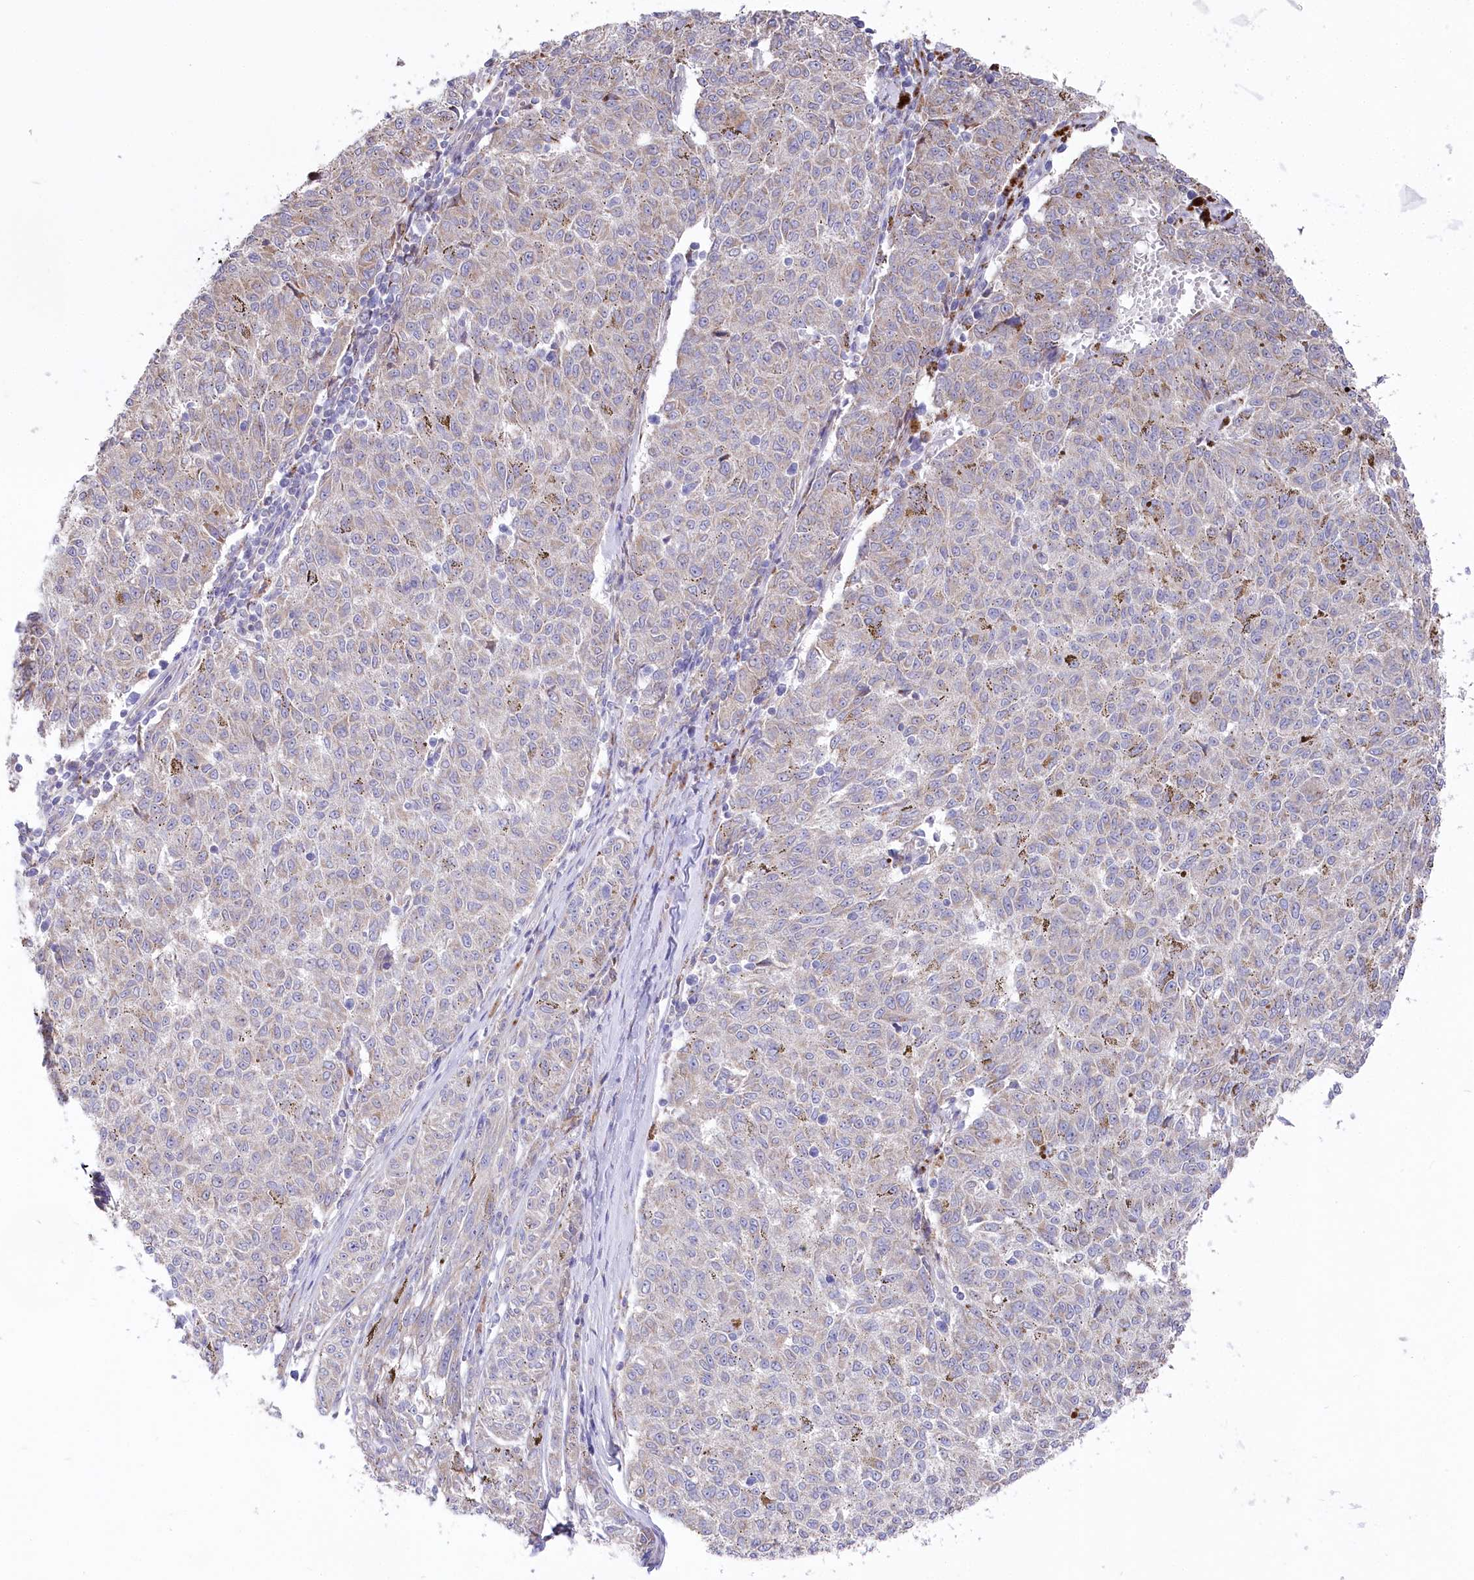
{"staining": {"intensity": "negative", "quantity": "none", "location": "none"}, "tissue": "melanoma", "cell_type": "Tumor cells", "image_type": "cancer", "snomed": [{"axis": "morphology", "description": "Malignant melanoma, NOS"}, {"axis": "topography", "description": "Skin"}], "caption": "Image shows no protein staining in tumor cells of melanoma tissue. (DAB (3,3'-diaminobenzidine) immunohistochemistry (IHC) visualized using brightfield microscopy, high magnification).", "gene": "POGLUT1", "patient": {"sex": "female", "age": 72}}